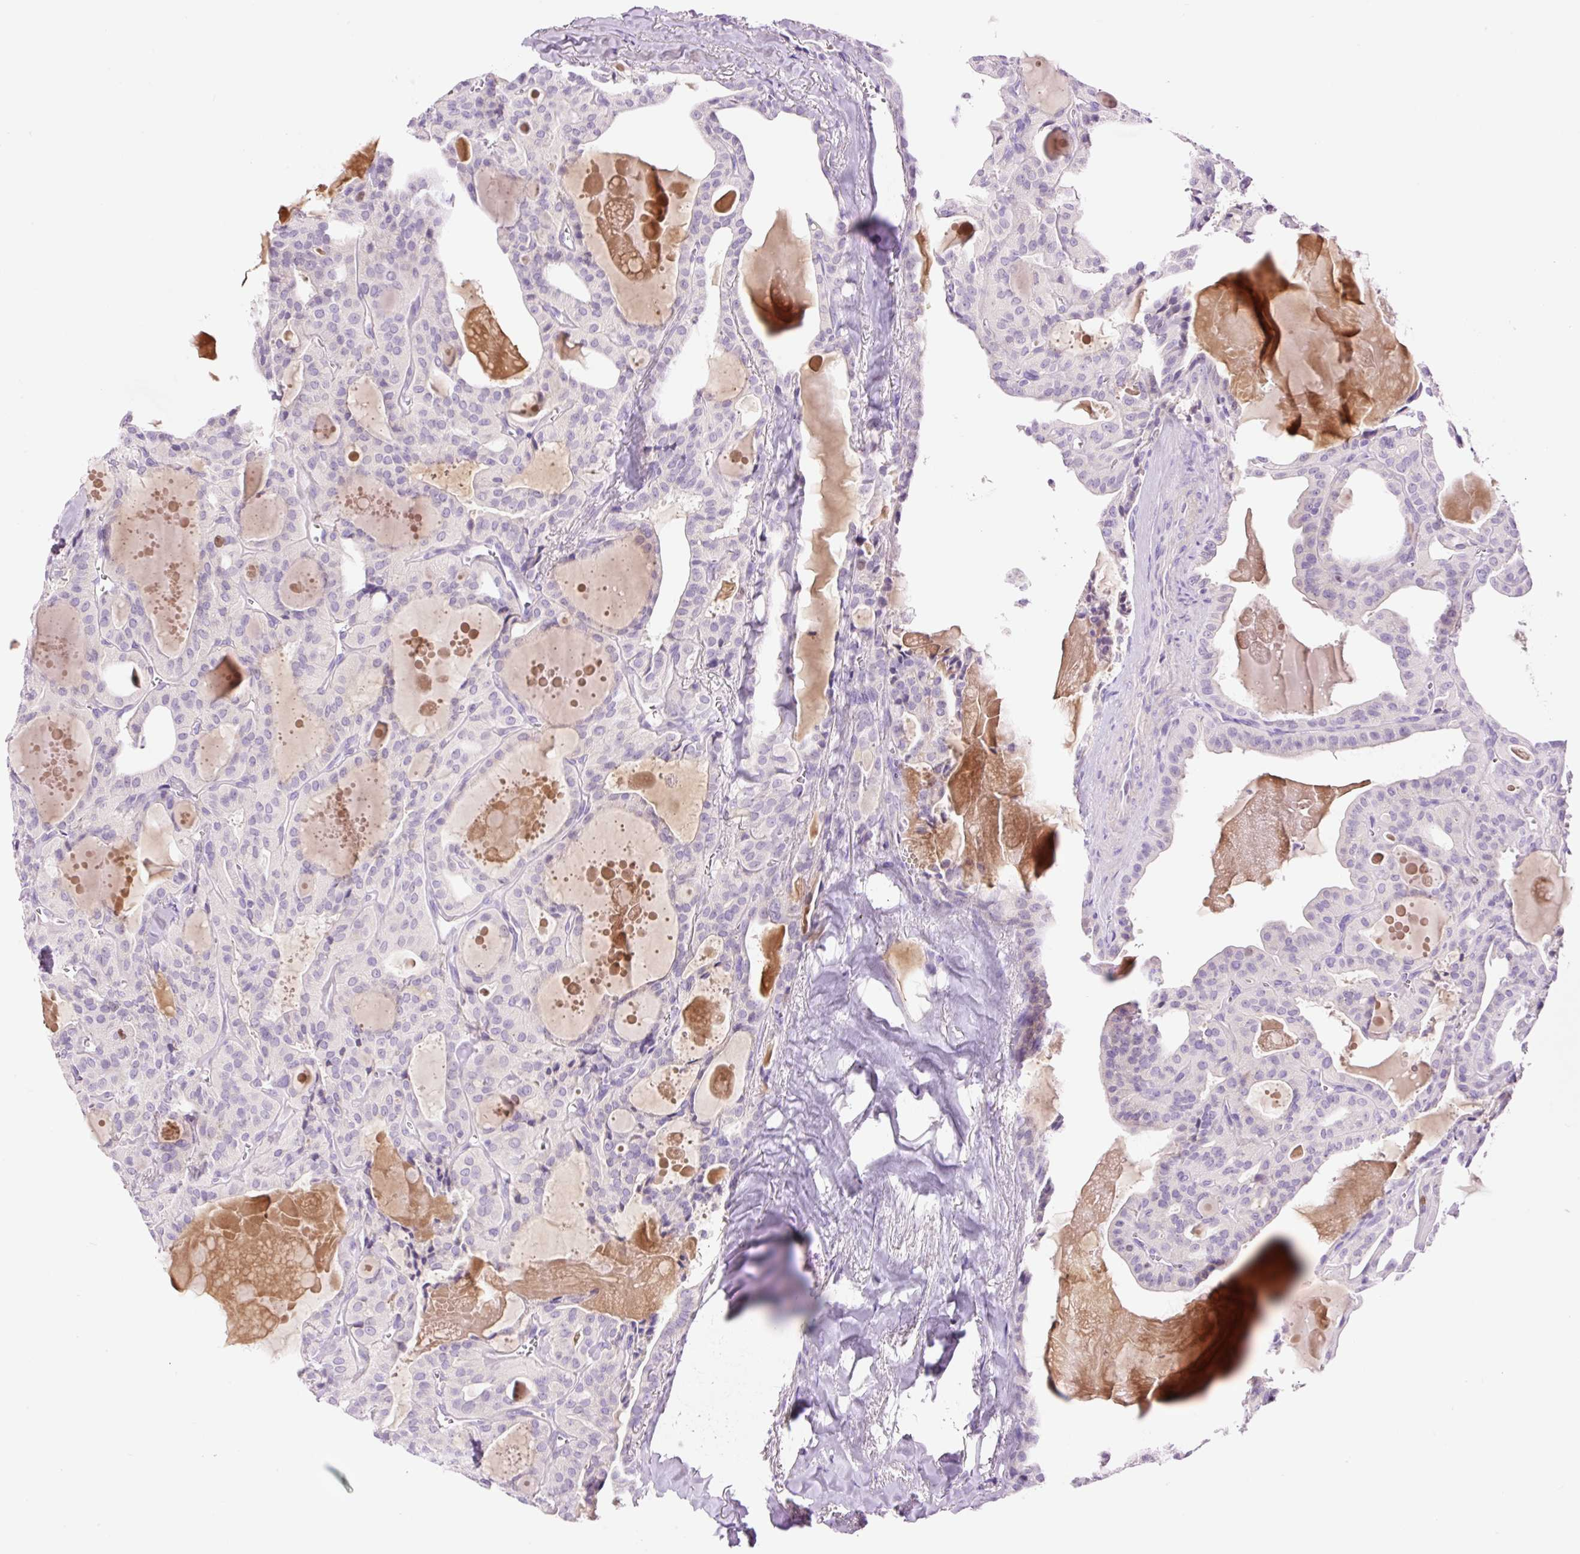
{"staining": {"intensity": "negative", "quantity": "none", "location": "none"}, "tissue": "thyroid cancer", "cell_type": "Tumor cells", "image_type": "cancer", "snomed": [{"axis": "morphology", "description": "Papillary adenocarcinoma, NOS"}, {"axis": "topography", "description": "Thyroid gland"}], "caption": "Tumor cells are negative for protein expression in human thyroid cancer.", "gene": "DPPA4", "patient": {"sex": "male", "age": 52}}